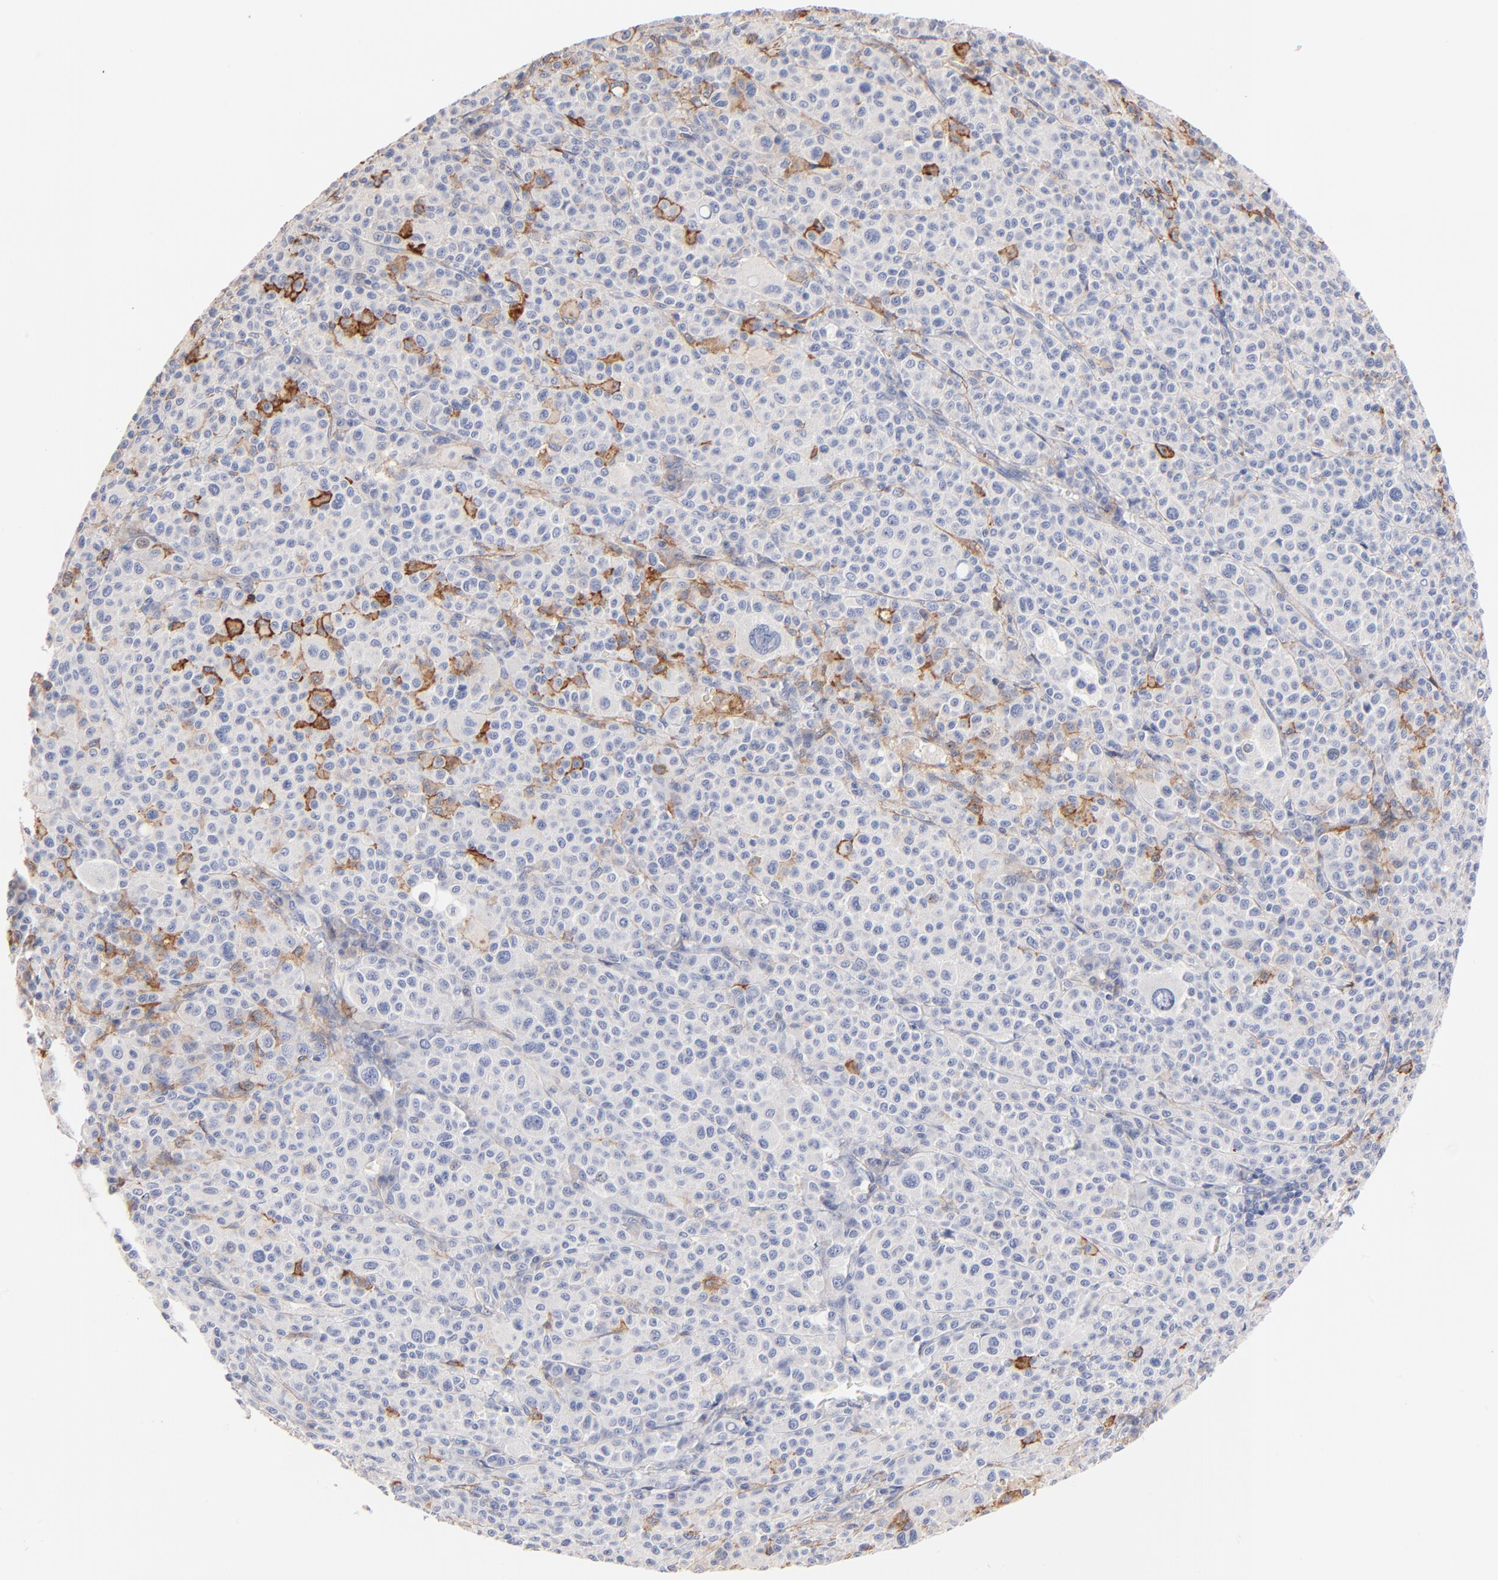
{"staining": {"intensity": "negative", "quantity": "none", "location": "none"}, "tissue": "melanoma", "cell_type": "Tumor cells", "image_type": "cancer", "snomed": [{"axis": "morphology", "description": "Malignant melanoma, Metastatic site"}, {"axis": "topography", "description": "Skin"}], "caption": "DAB (3,3'-diaminobenzidine) immunohistochemical staining of human melanoma exhibits no significant positivity in tumor cells.", "gene": "ITGA8", "patient": {"sex": "female", "age": 74}}